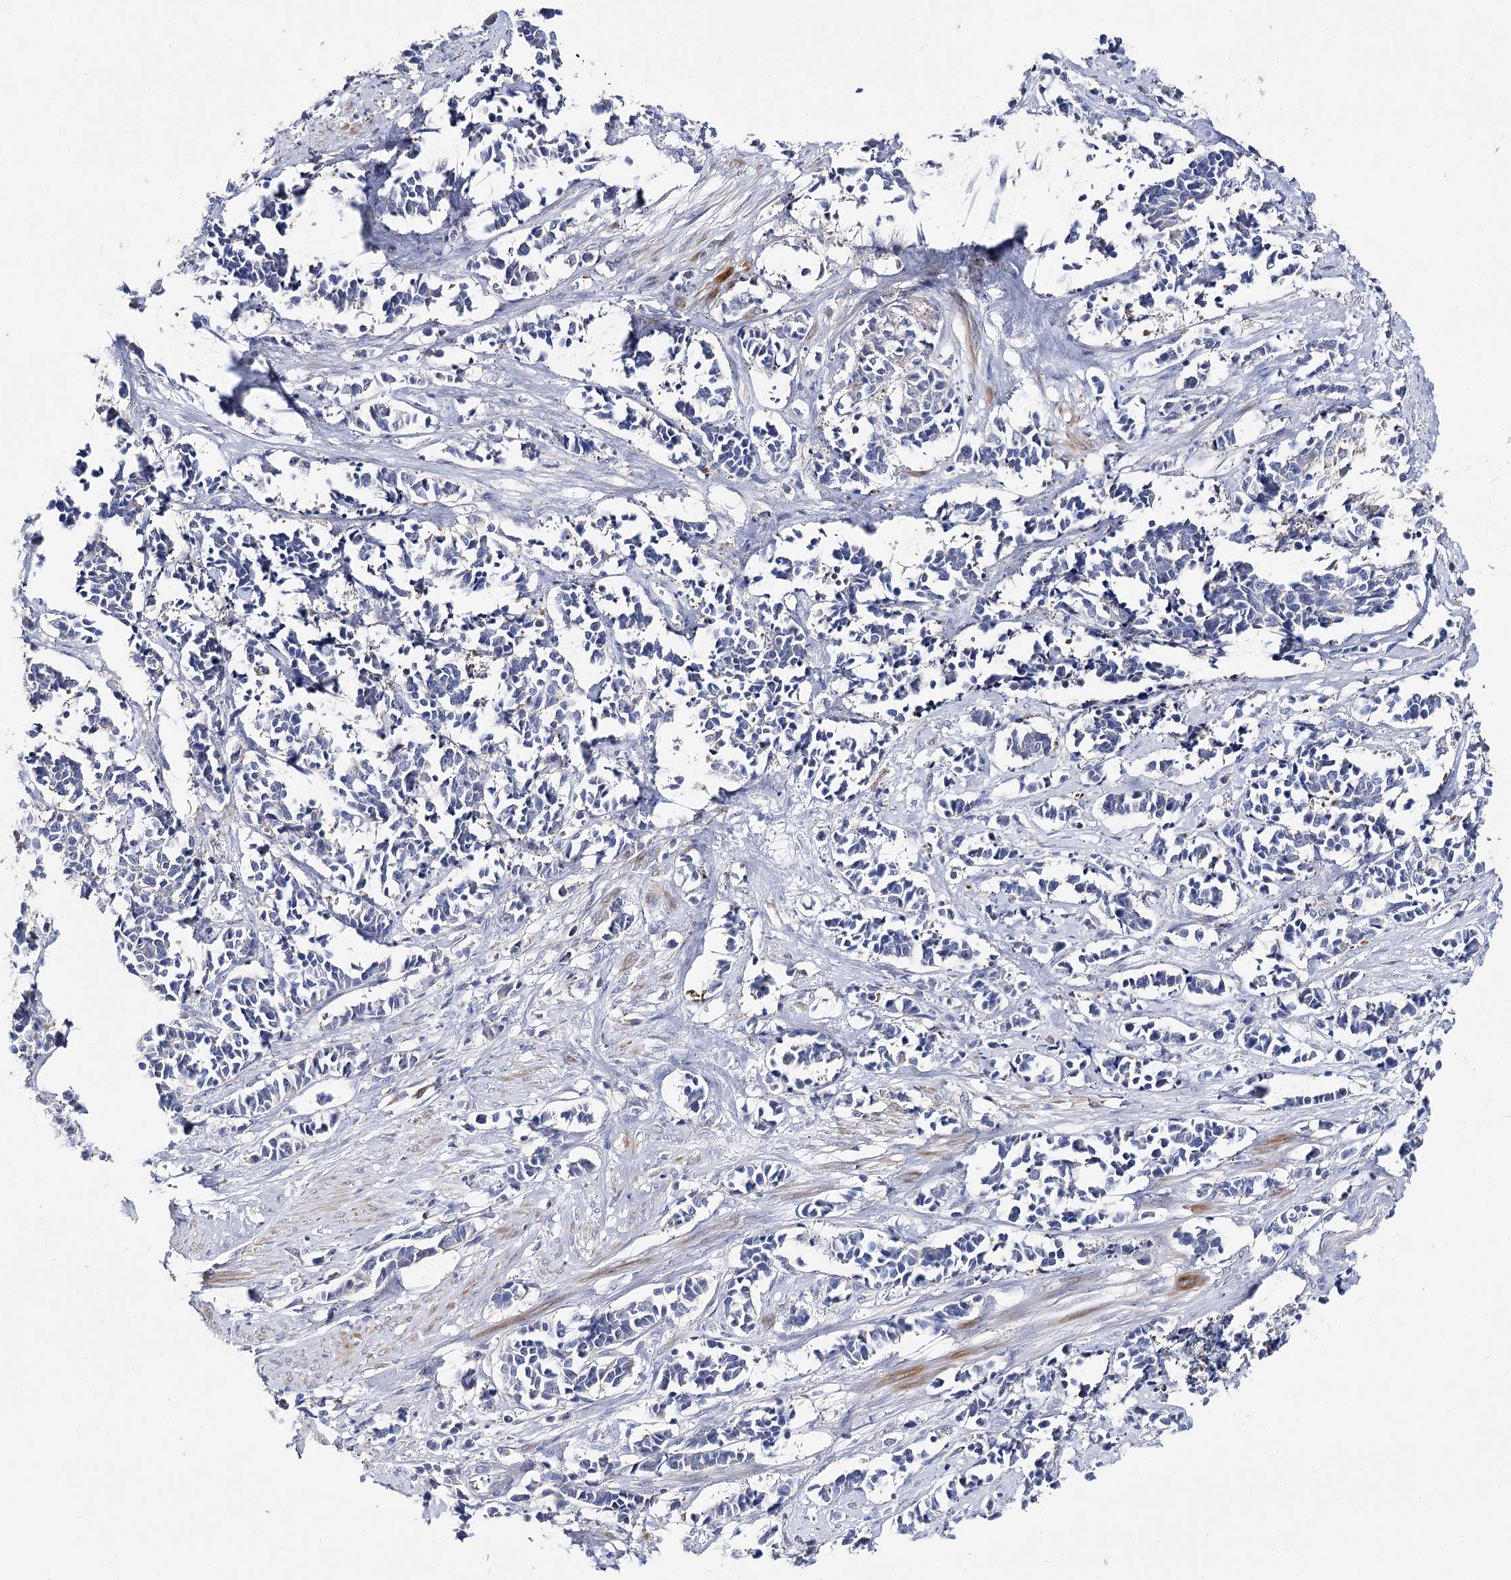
{"staining": {"intensity": "negative", "quantity": "none", "location": "none"}, "tissue": "cervical cancer", "cell_type": "Tumor cells", "image_type": "cancer", "snomed": [{"axis": "morphology", "description": "Normal tissue, NOS"}, {"axis": "morphology", "description": "Squamous cell carcinoma, NOS"}, {"axis": "topography", "description": "Cervix"}], "caption": "IHC micrograph of neoplastic tissue: cervical squamous cell carcinoma stained with DAB (3,3'-diaminobenzidine) displays no significant protein staining in tumor cells.", "gene": "NRAP", "patient": {"sex": "female", "age": 35}}